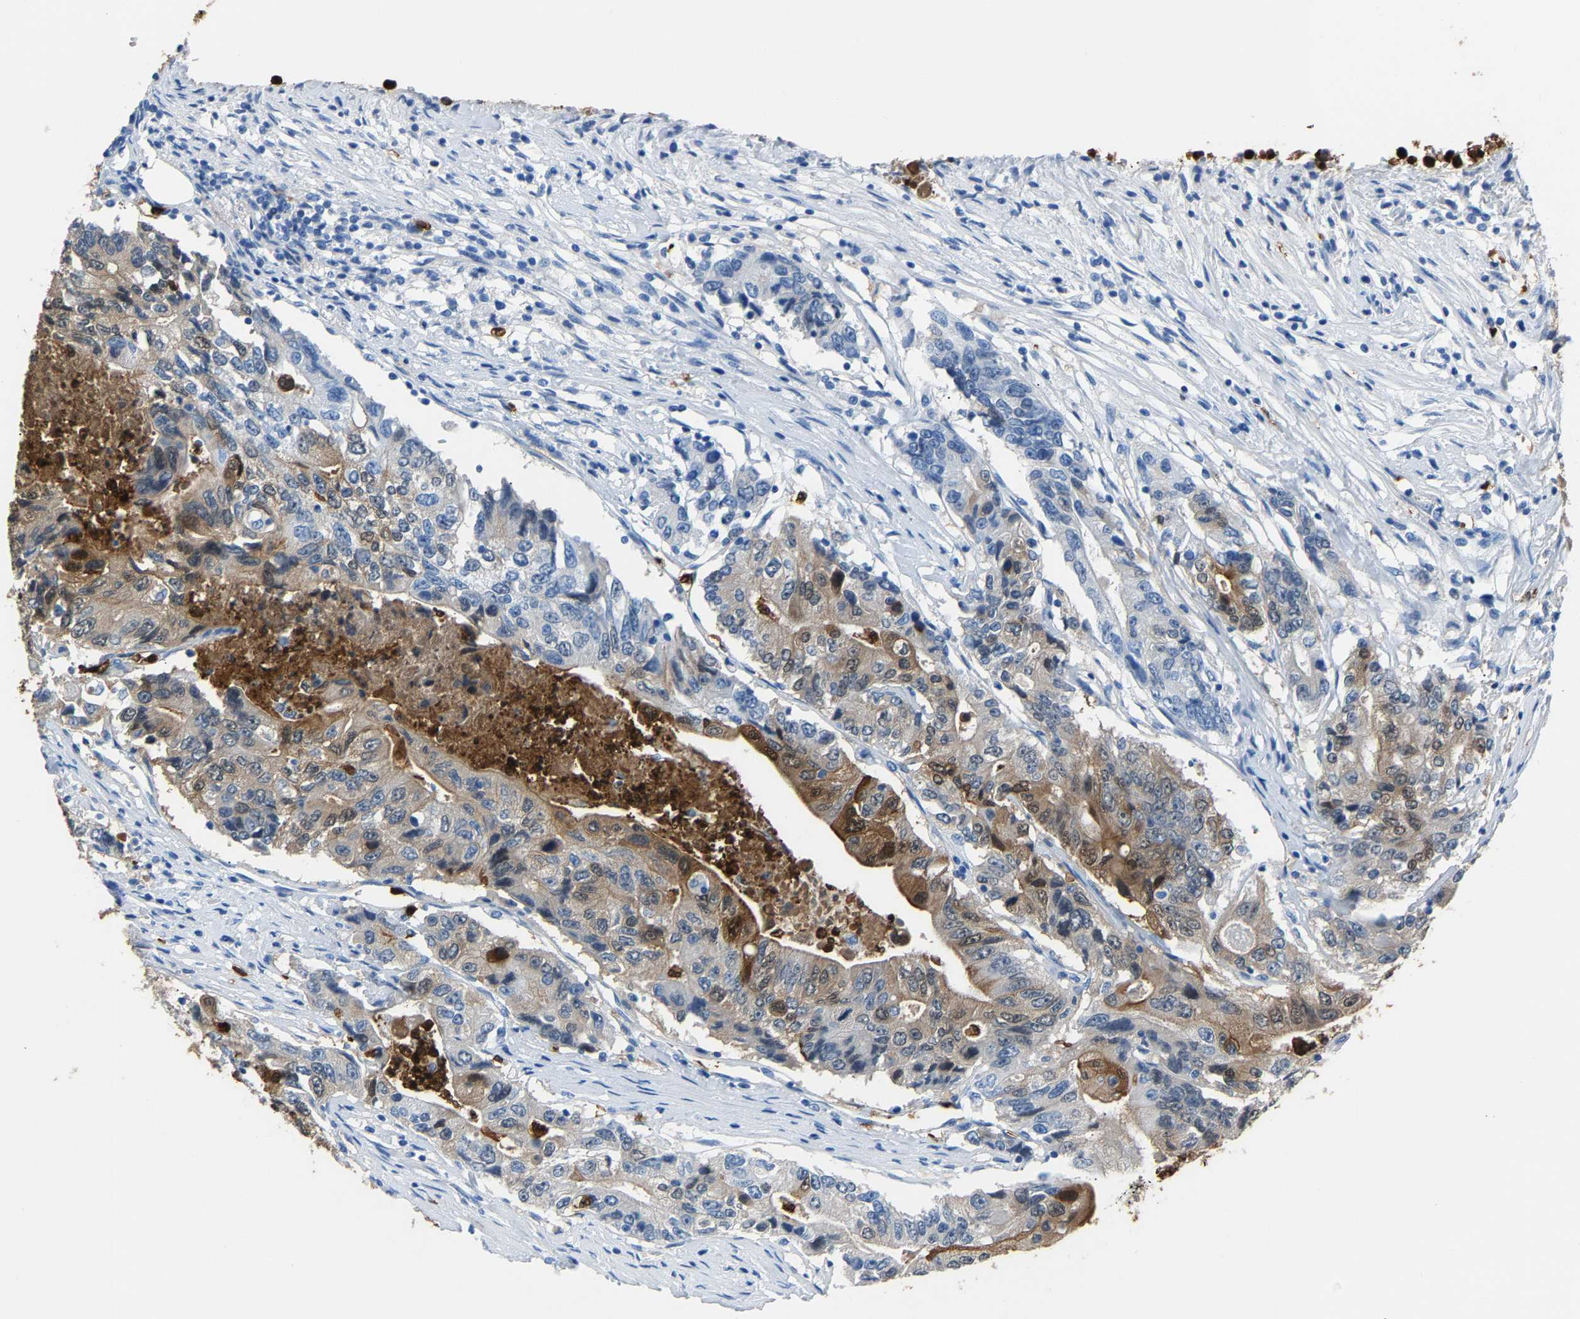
{"staining": {"intensity": "moderate", "quantity": "25%-75%", "location": "cytoplasmic/membranous"}, "tissue": "colorectal cancer", "cell_type": "Tumor cells", "image_type": "cancer", "snomed": [{"axis": "morphology", "description": "Adenocarcinoma, NOS"}, {"axis": "topography", "description": "Colon"}], "caption": "Immunohistochemistry (IHC) of human colorectal adenocarcinoma displays medium levels of moderate cytoplasmic/membranous expression in about 25%-75% of tumor cells.", "gene": "S100P", "patient": {"sex": "female", "age": 77}}